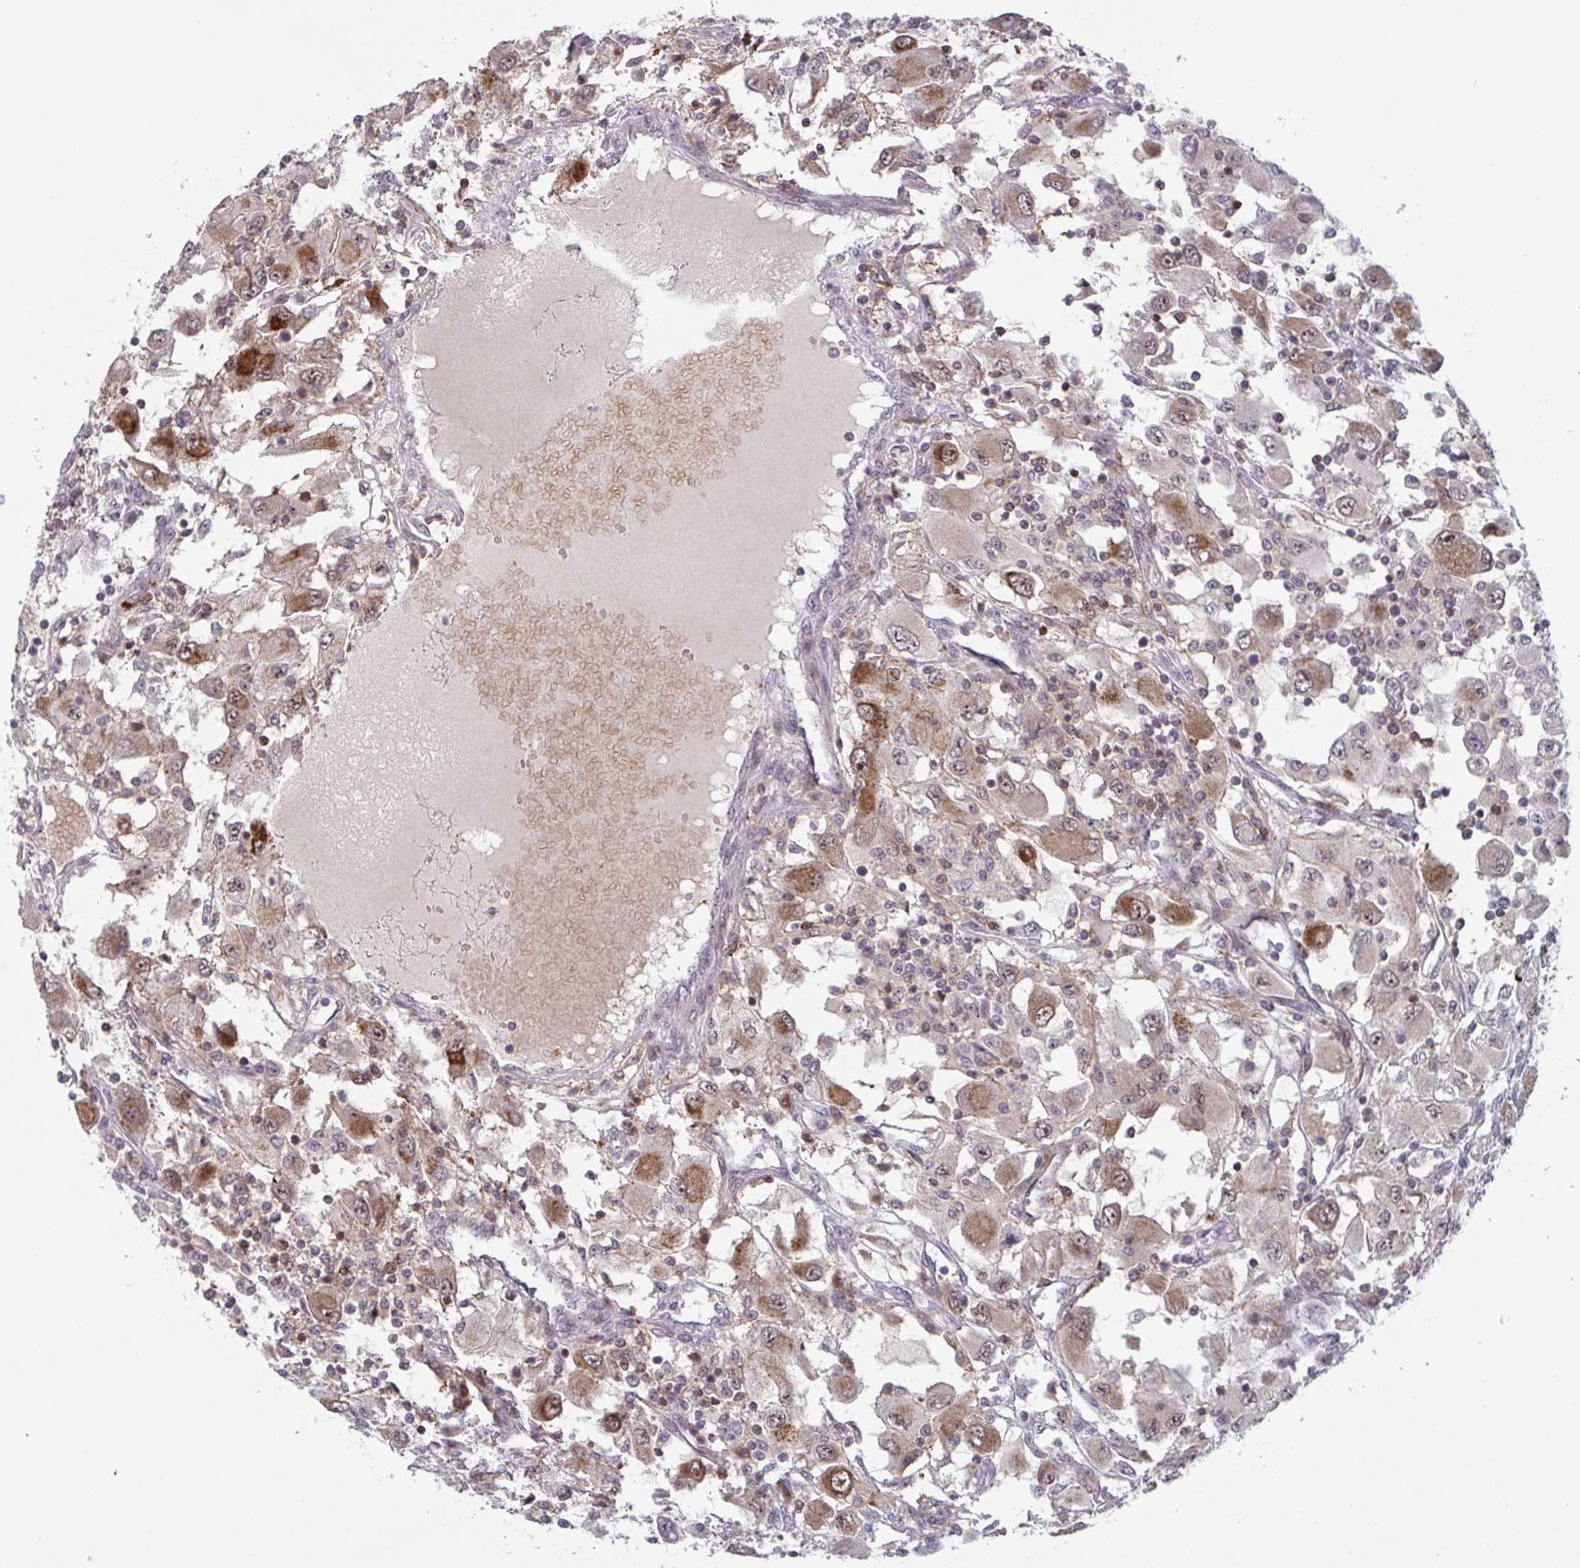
{"staining": {"intensity": "moderate", "quantity": "<25%", "location": "cytoplasmic/membranous"}, "tissue": "renal cancer", "cell_type": "Tumor cells", "image_type": "cancer", "snomed": [{"axis": "morphology", "description": "Adenocarcinoma, NOS"}, {"axis": "topography", "description": "Kidney"}], "caption": "Renal cancer (adenocarcinoma) tissue demonstrates moderate cytoplasmic/membranous expression in approximately <25% of tumor cells", "gene": "NLRP13", "patient": {"sex": "female", "age": 67}}